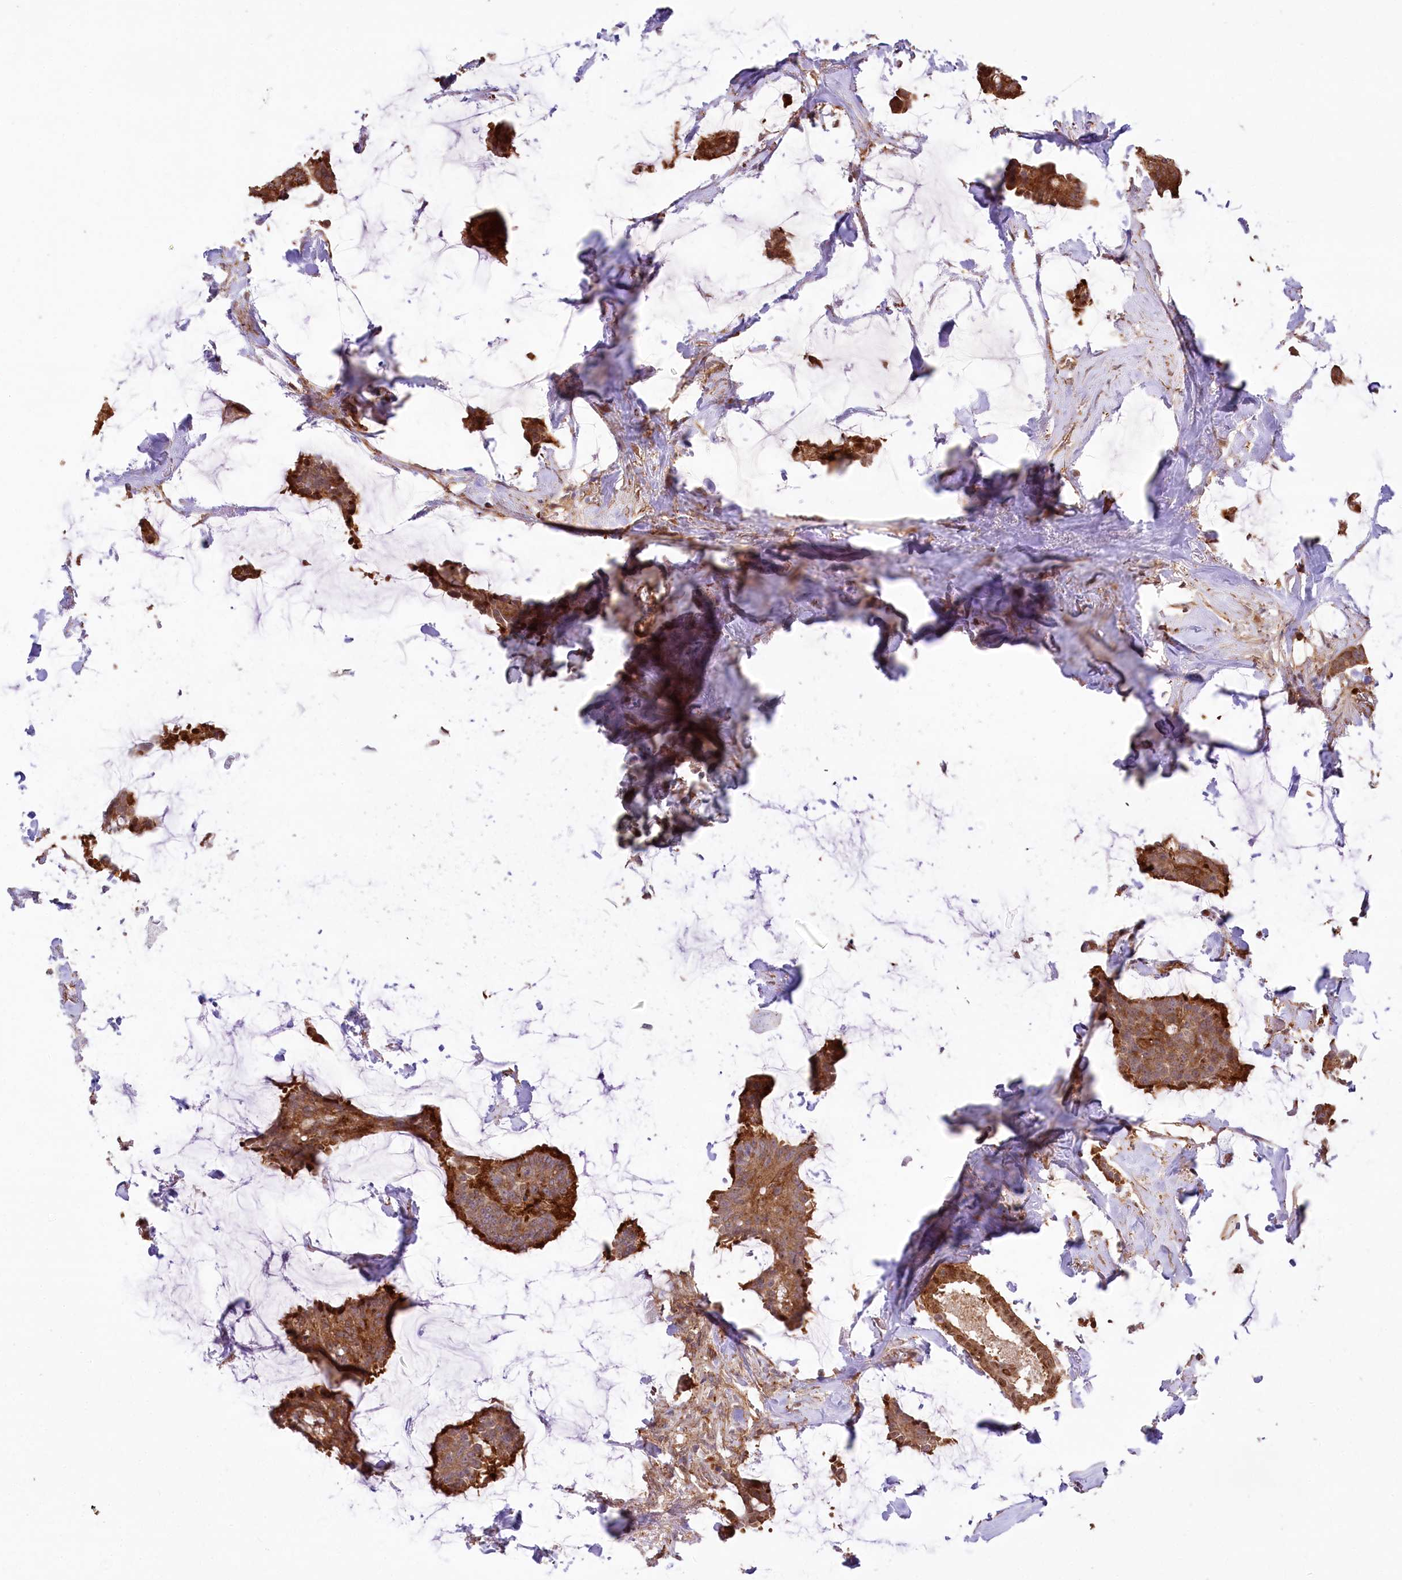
{"staining": {"intensity": "moderate", "quantity": ">75%", "location": "cytoplasmic/membranous"}, "tissue": "breast cancer", "cell_type": "Tumor cells", "image_type": "cancer", "snomed": [{"axis": "morphology", "description": "Duct carcinoma"}, {"axis": "topography", "description": "Breast"}], "caption": "Immunohistochemical staining of breast invasive ductal carcinoma reveals moderate cytoplasmic/membranous protein positivity in approximately >75% of tumor cells.", "gene": "CCDC91", "patient": {"sex": "female", "age": 93}}